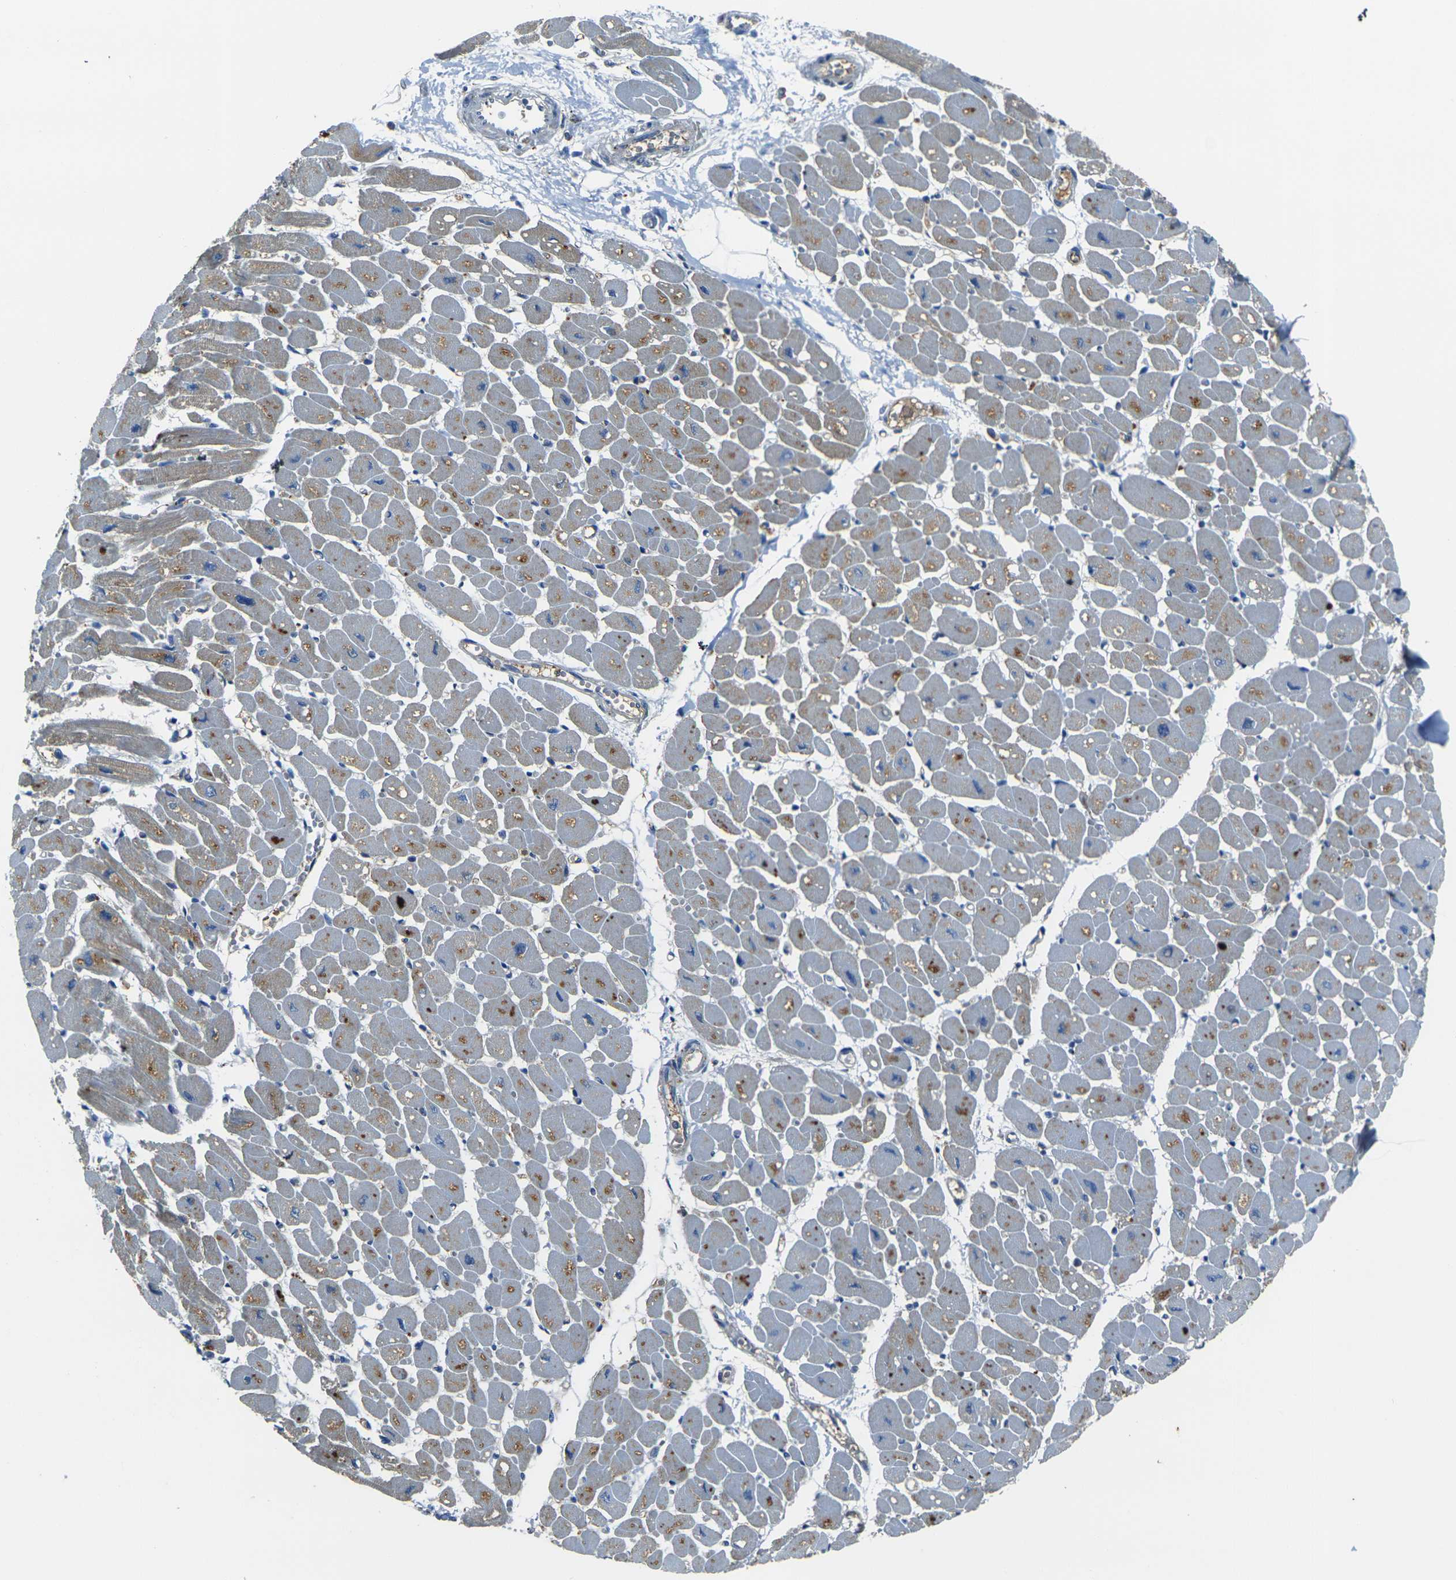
{"staining": {"intensity": "moderate", "quantity": "25%-75%", "location": "cytoplasmic/membranous"}, "tissue": "heart muscle", "cell_type": "Cardiomyocytes", "image_type": "normal", "snomed": [{"axis": "morphology", "description": "Normal tissue, NOS"}, {"axis": "topography", "description": "Heart"}], "caption": "IHC histopathology image of normal heart muscle: heart muscle stained using IHC displays medium levels of moderate protein expression localized specifically in the cytoplasmic/membranous of cardiomyocytes, appearing as a cytoplasmic/membranous brown color.", "gene": "PIGL", "patient": {"sex": "female", "age": 54}}